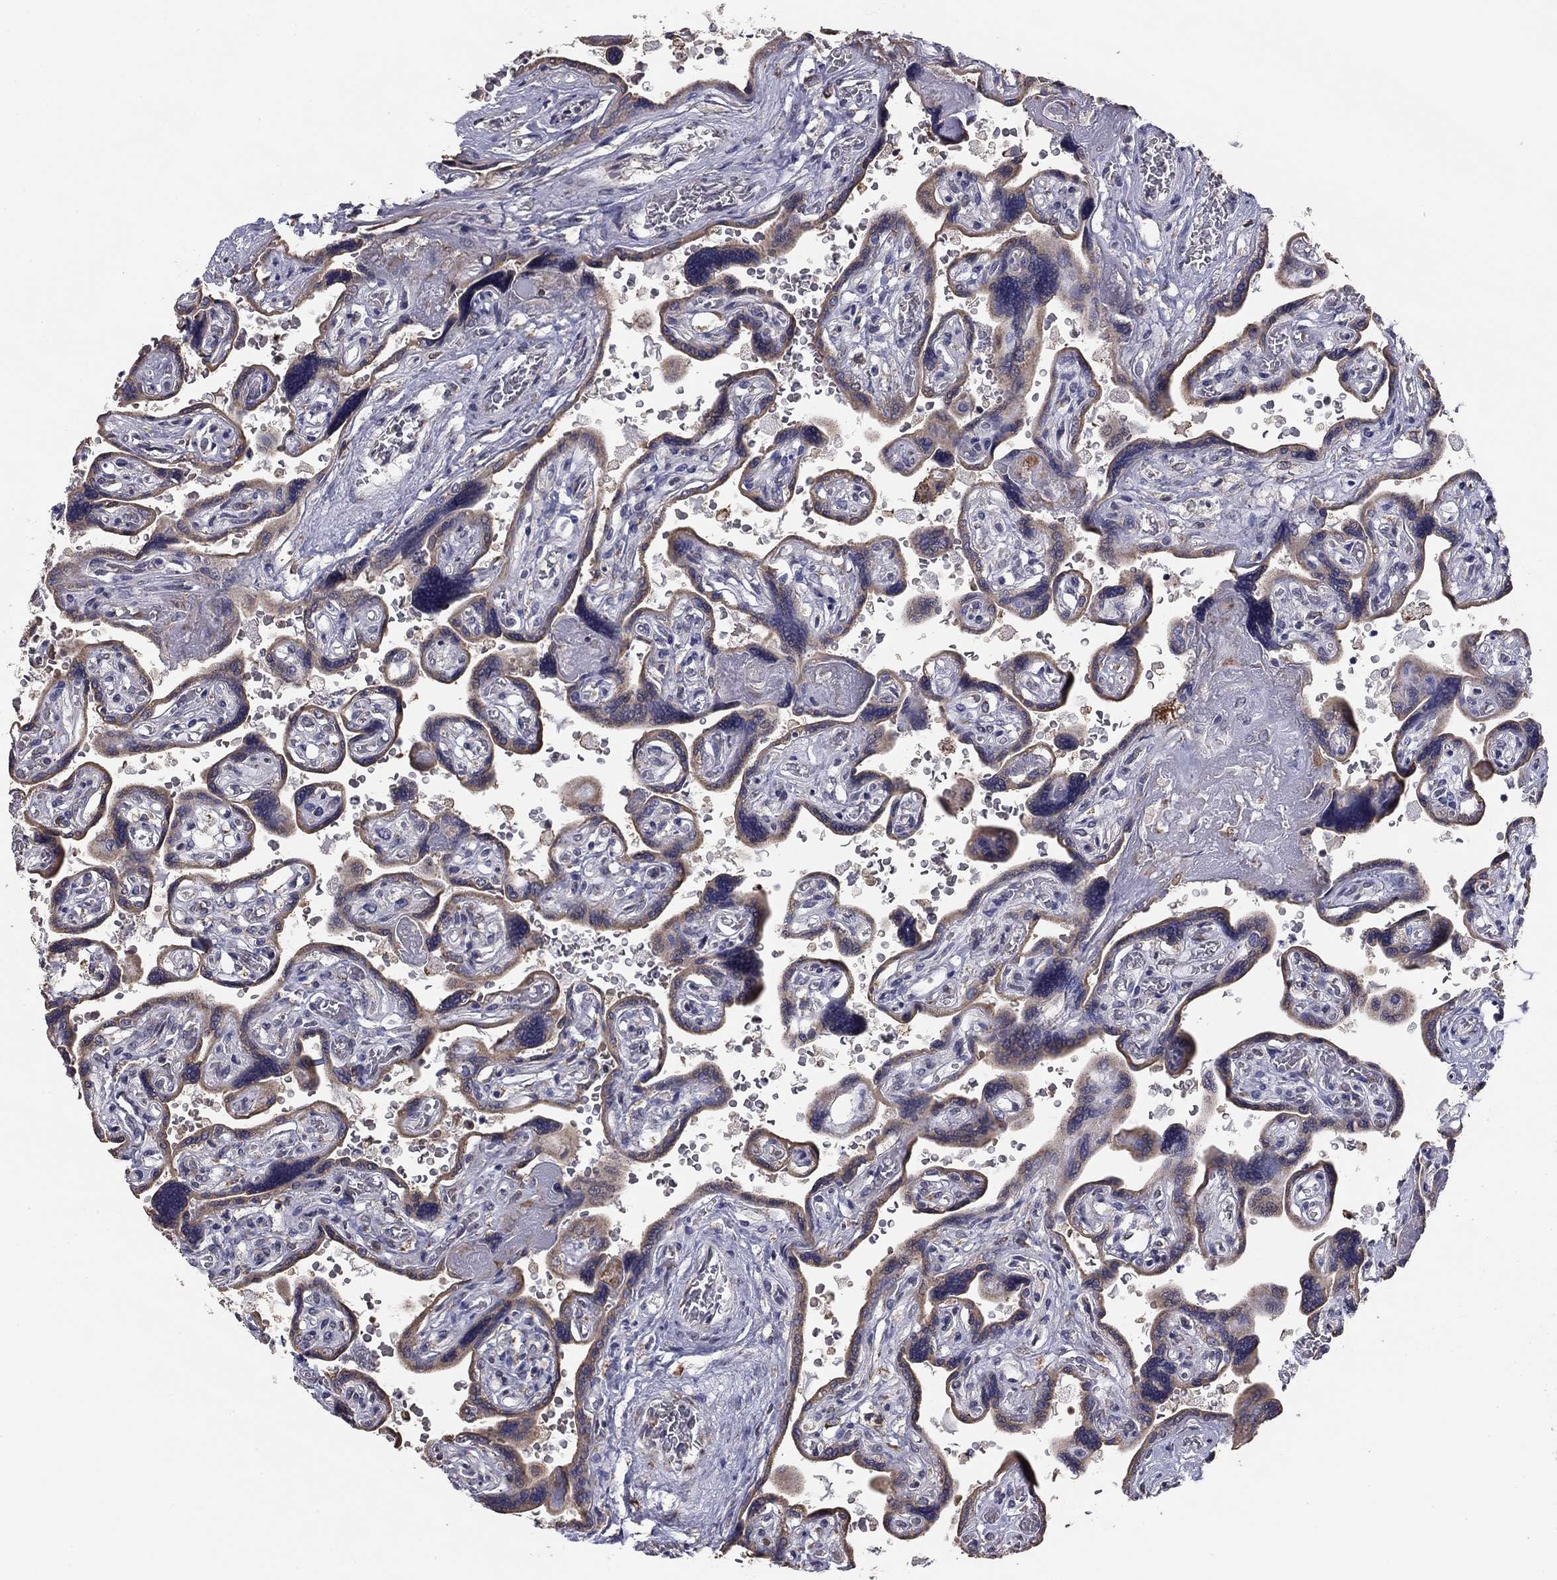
{"staining": {"intensity": "moderate", "quantity": ">75%", "location": "cytoplasmic/membranous"}, "tissue": "placenta", "cell_type": "Decidual cells", "image_type": "normal", "snomed": [{"axis": "morphology", "description": "Normal tissue, NOS"}, {"axis": "topography", "description": "Placenta"}], "caption": "Immunohistochemistry (IHC) (DAB (3,3'-diaminobenzidine)) staining of unremarkable placenta shows moderate cytoplasmic/membranous protein expression in approximately >75% of decidual cells.", "gene": "HSPB2", "patient": {"sex": "female", "age": 32}}